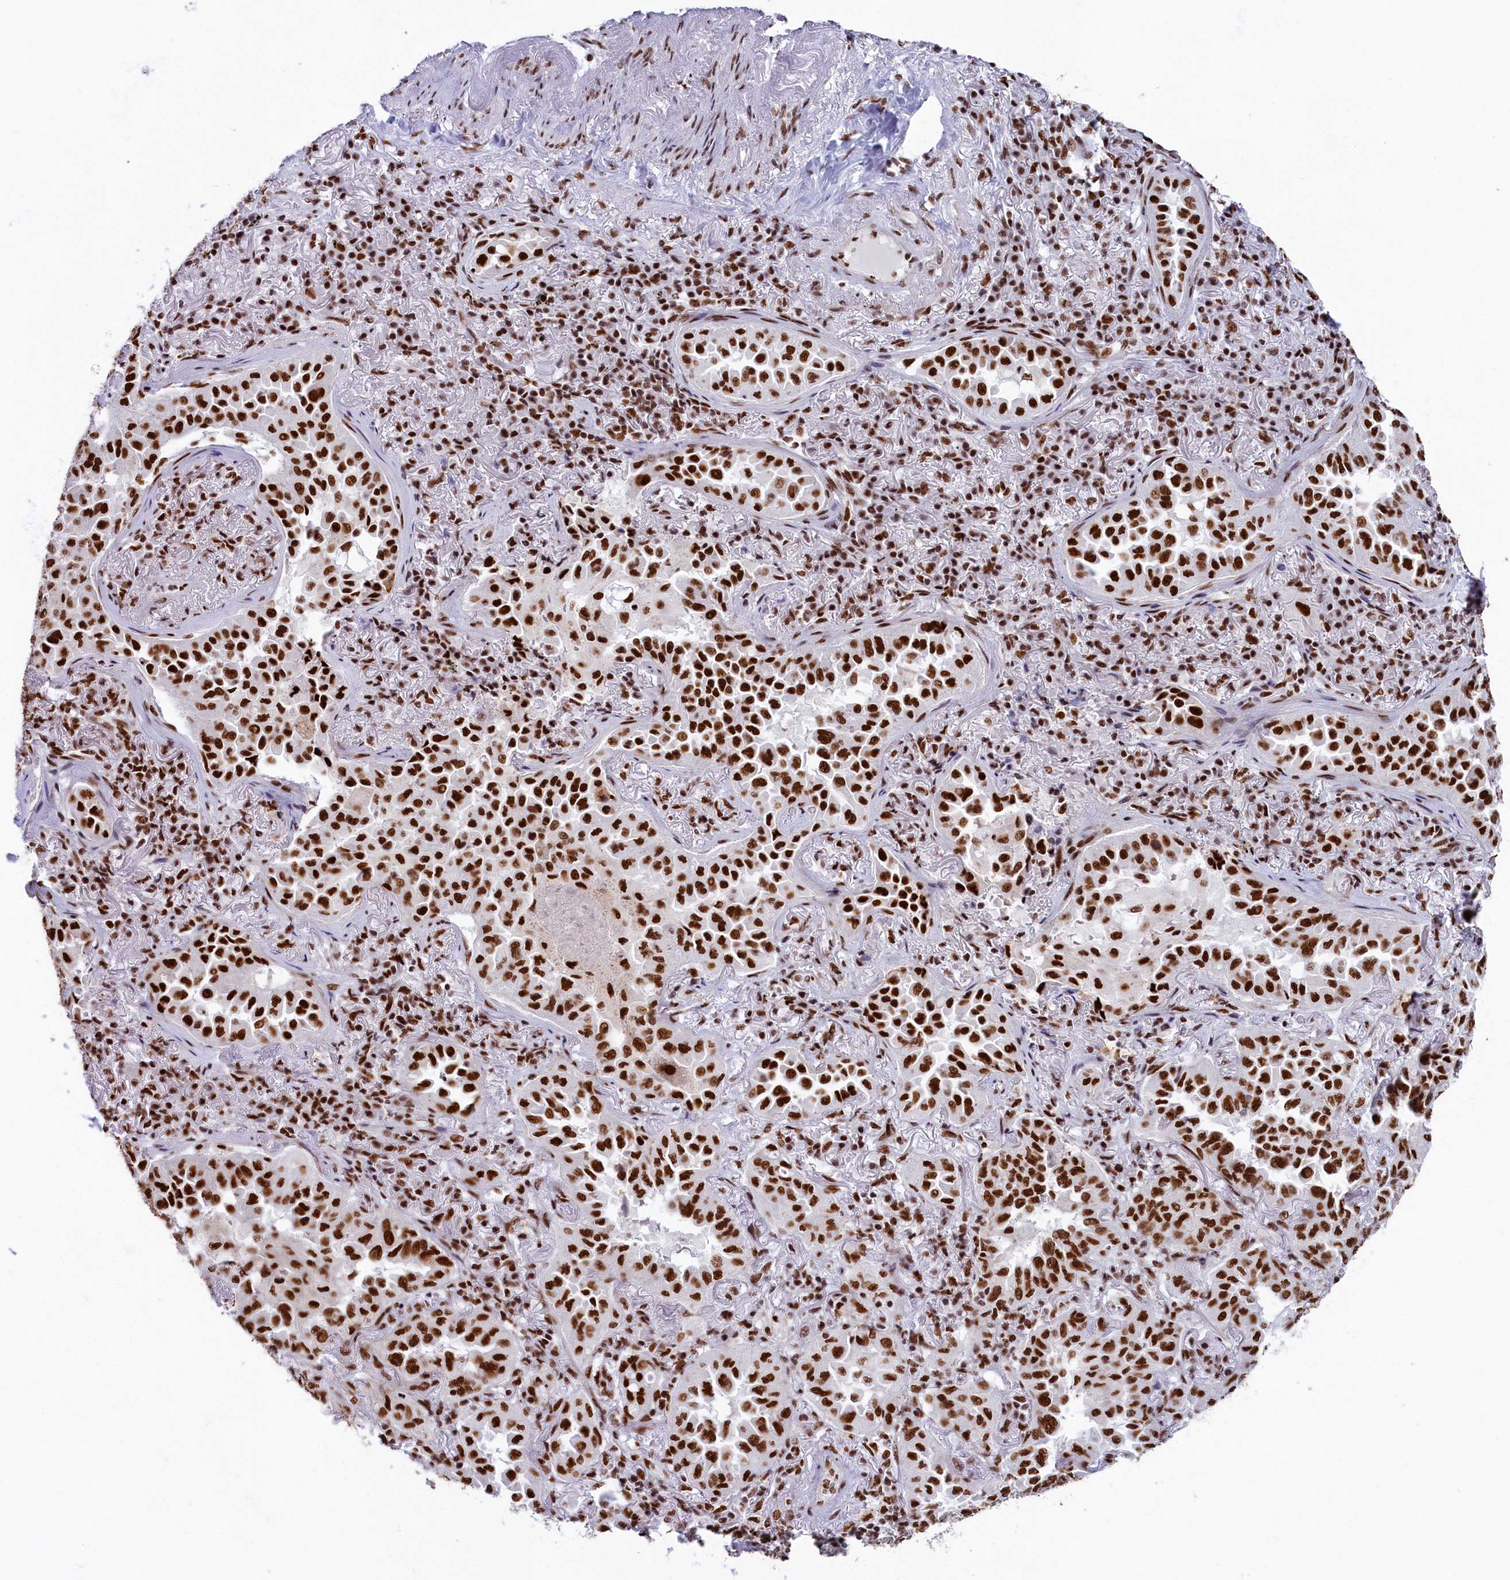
{"staining": {"intensity": "strong", "quantity": ">75%", "location": "nuclear"}, "tissue": "lung cancer", "cell_type": "Tumor cells", "image_type": "cancer", "snomed": [{"axis": "morphology", "description": "Adenocarcinoma, NOS"}, {"axis": "topography", "description": "Lung"}], "caption": "This micrograph displays immunohistochemistry (IHC) staining of human lung adenocarcinoma, with high strong nuclear staining in about >75% of tumor cells.", "gene": "SNRNP70", "patient": {"sex": "female", "age": 69}}